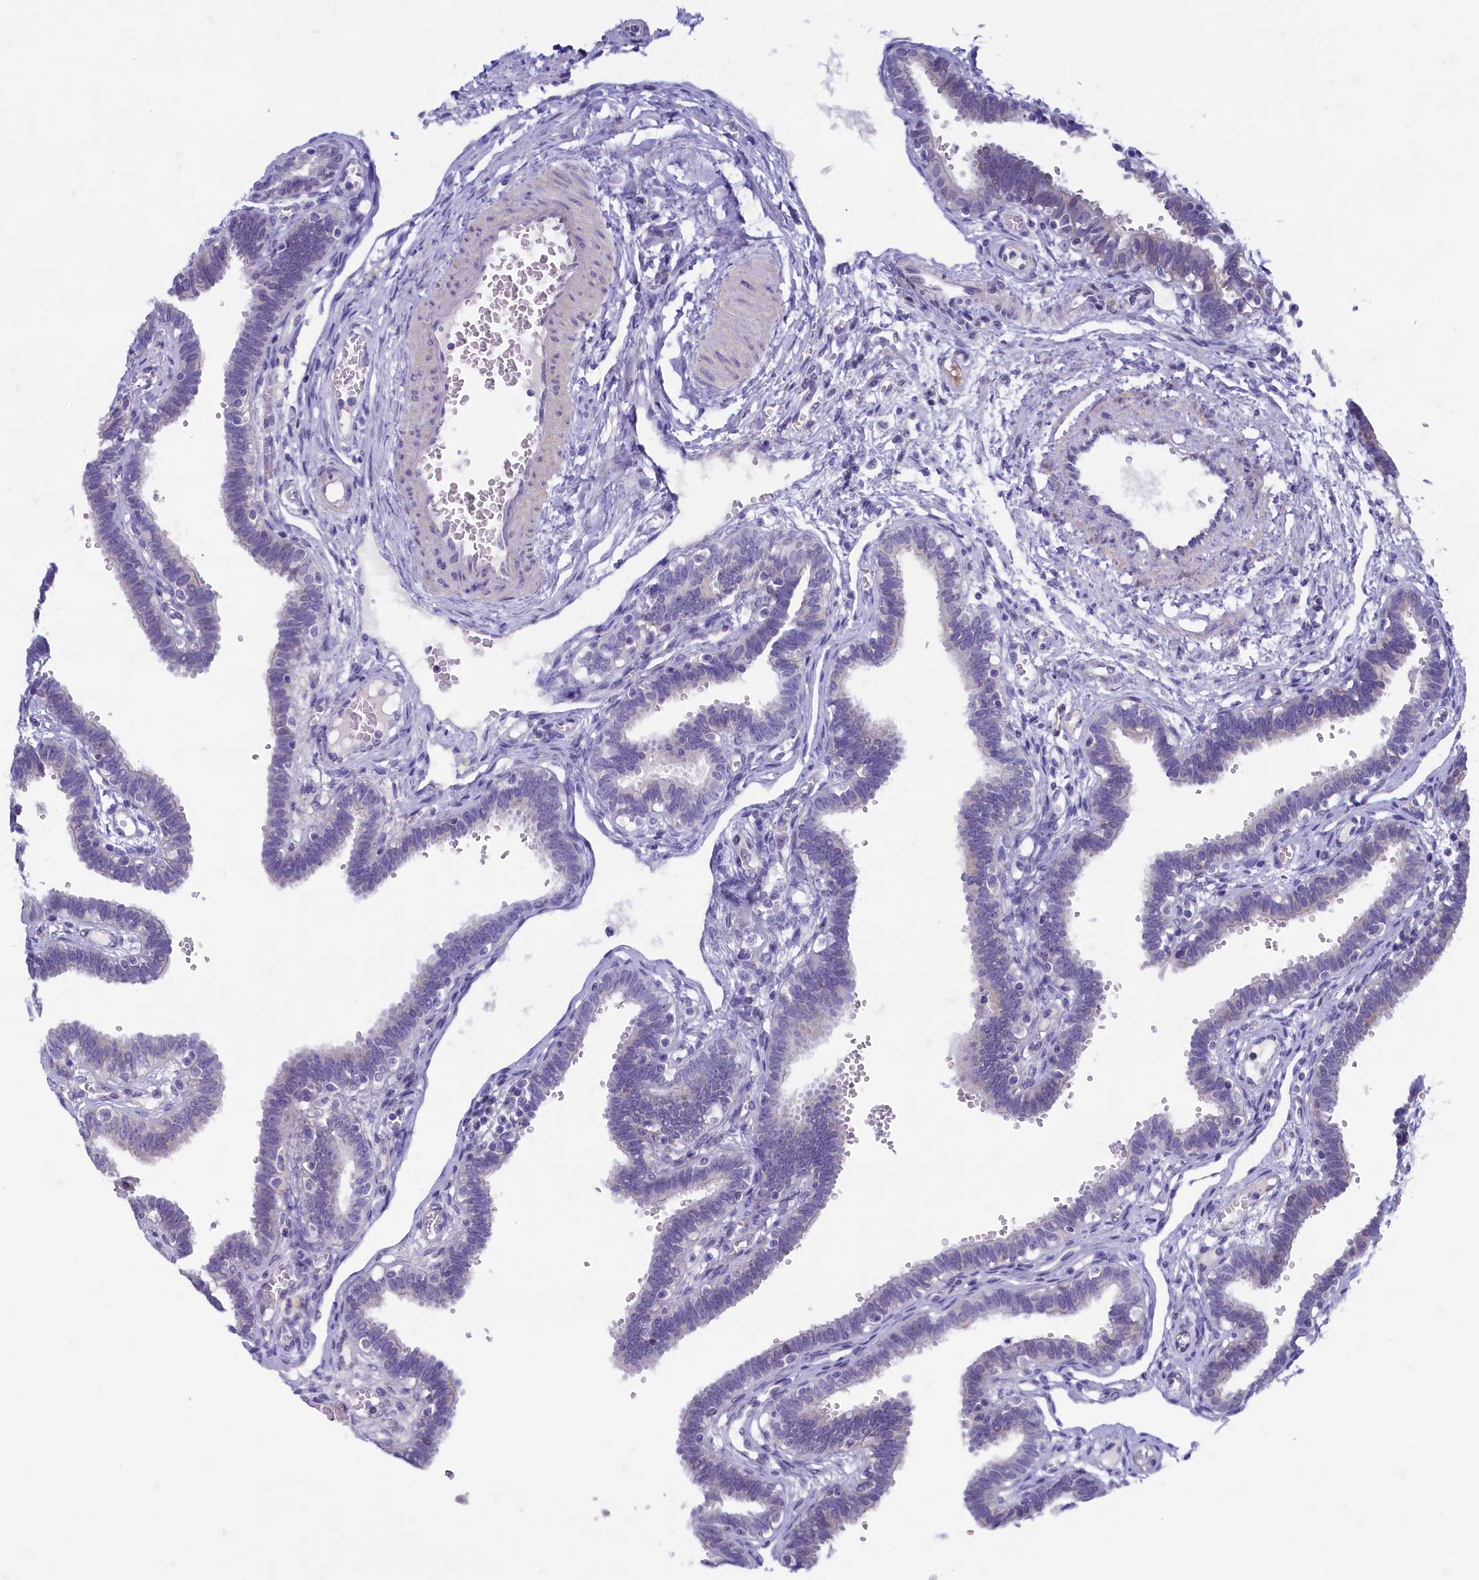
{"staining": {"intensity": "weak", "quantity": "<25%", "location": "cytoplasmic/membranous"}, "tissue": "fallopian tube", "cell_type": "Glandular cells", "image_type": "normal", "snomed": [{"axis": "morphology", "description": "Normal tissue, NOS"}, {"axis": "topography", "description": "Fallopian tube"}, {"axis": "topography", "description": "Placenta"}], "caption": "High power microscopy micrograph of an immunohistochemistry (IHC) photomicrograph of benign fallopian tube, revealing no significant staining in glandular cells.", "gene": "MAP1LC3A", "patient": {"sex": "female", "age": 32}}